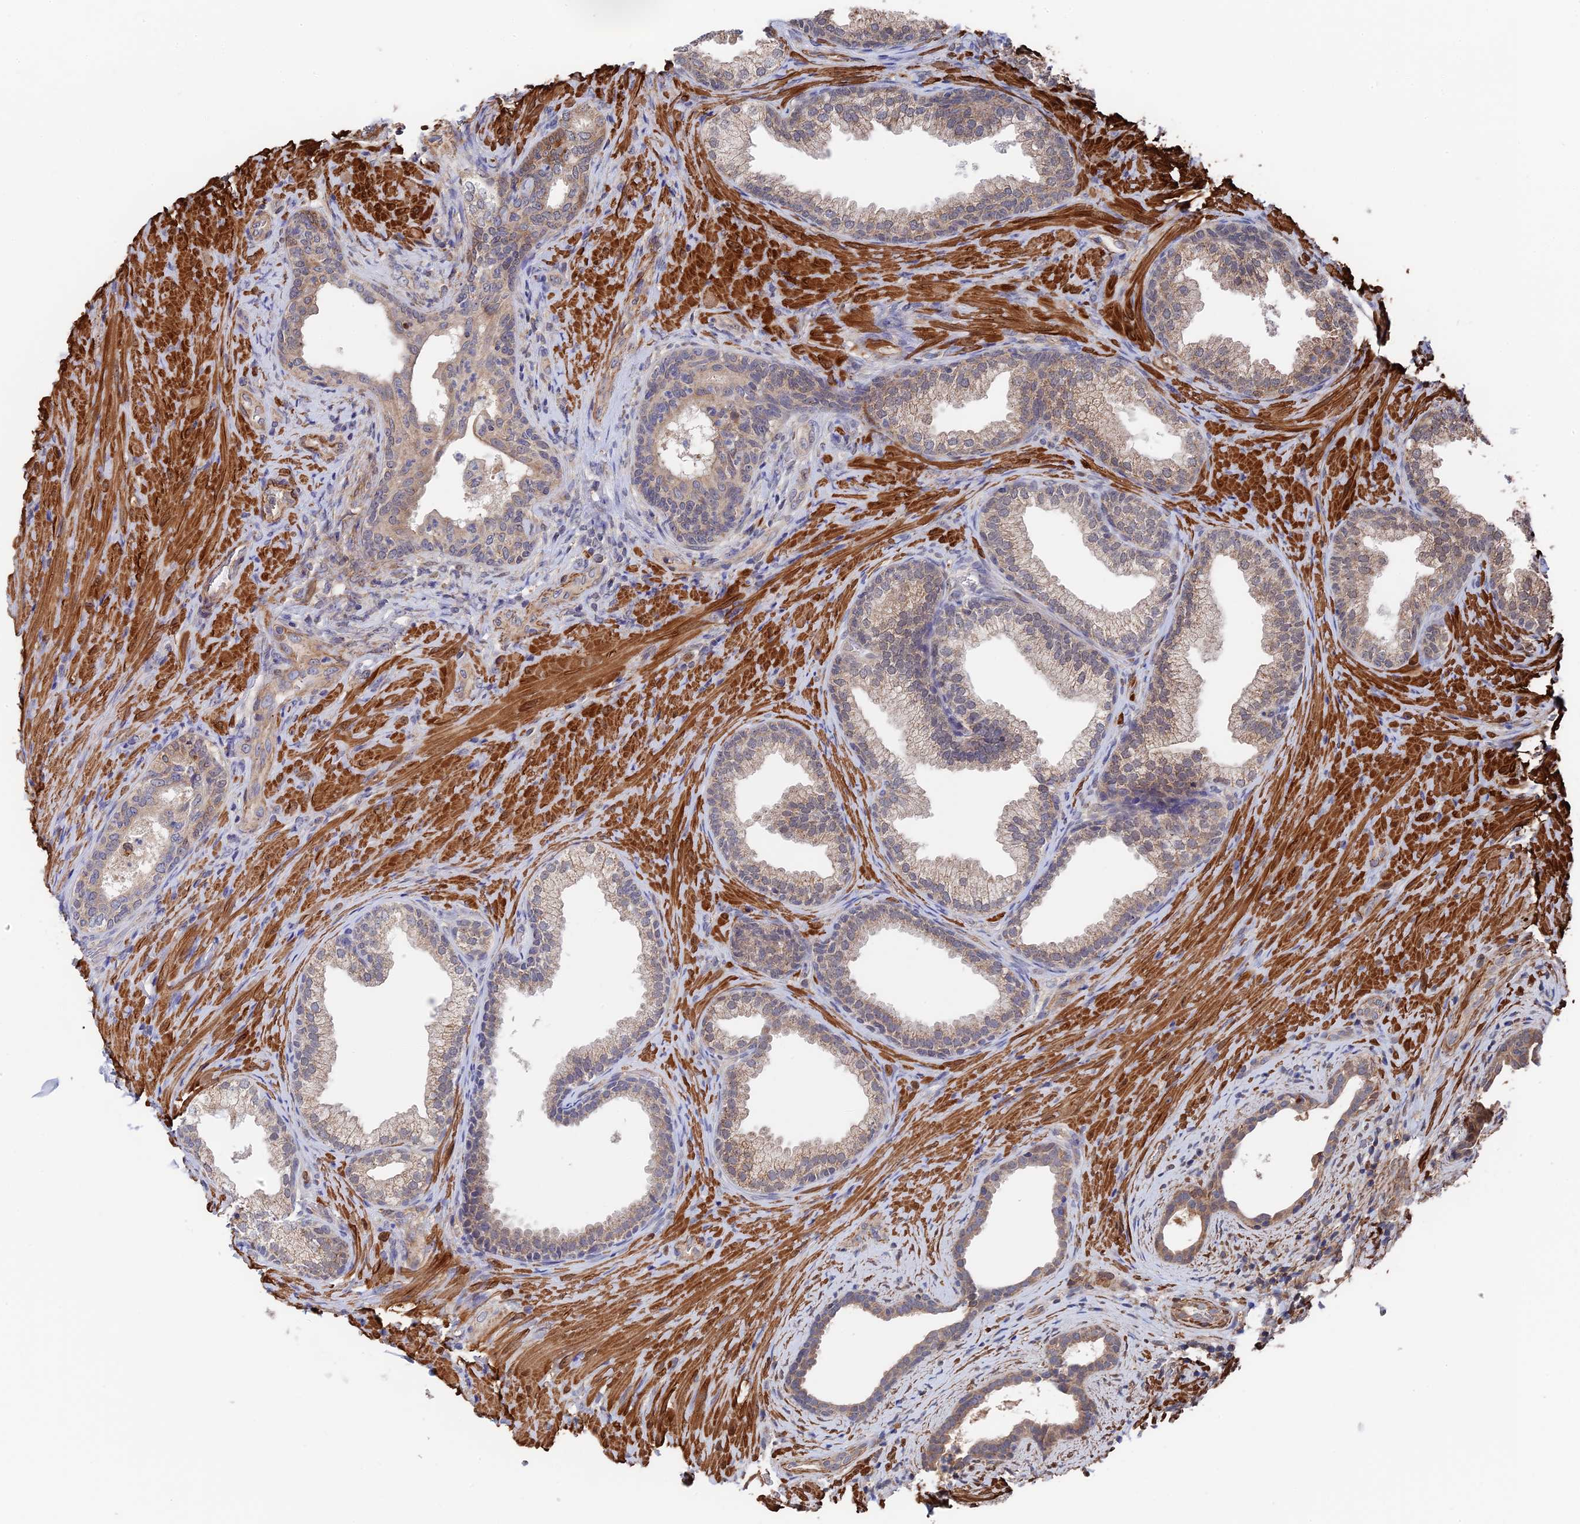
{"staining": {"intensity": "moderate", "quantity": "25%-75%", "location": "cytoplasmic/membranous"}, "tissue": "prostate", "cell_type": "Glandular cells", "image_type": "normal", "snomed": [{"axis": "morphology", "description": "Normal tissue, NOS"}, {"axis": "topography", "description": "Prostate"}], "caption": "Prostate stained for a protein reveals moderate cytoplasmic/membranous positivity in glandular cells. The staining was performed using DAB to visualize the protein expression in brown, while the nuclei were stained in blue with hematoxylin (Magnification: 20x).", "gene": "ZNF320", "patient": {"sex": "male", "age": 76}}